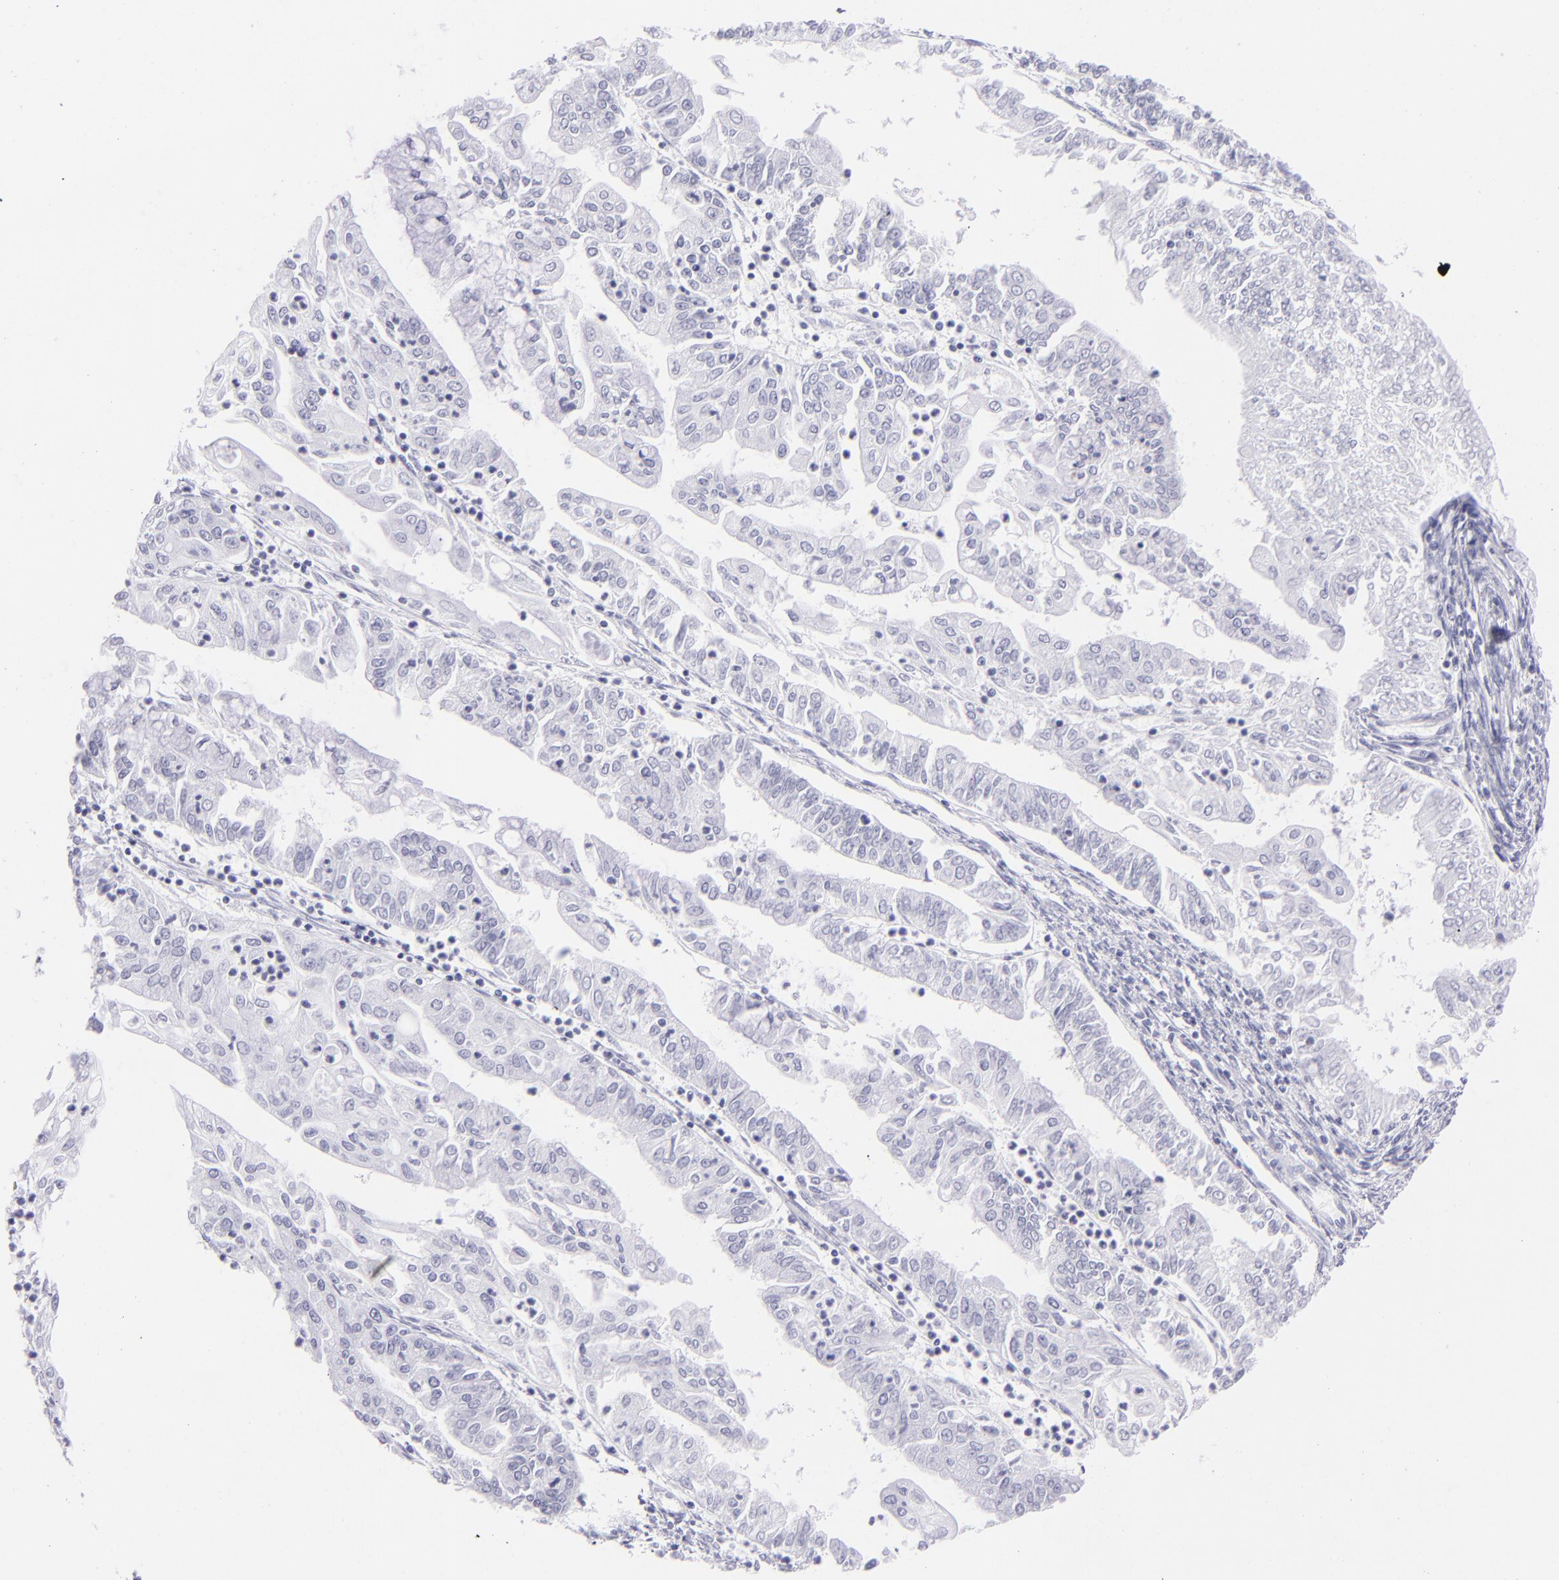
{"staining": {"intensity": "negative", "quantity": "none", "location": "none"}, "tissue": "endometrial cancer", "cell_type": "Tumor cells", "image_type": "cancer", "snomed": [{"axis": "morphology", "description": "Adenocarcinoma, NOS"}, {"axis": "topography", "description": "Endometrium"}], "caption": "Tumor cells are negative for protein expression in human endometrial adenocarcinoma.", "gene": "PRPH", "patient": {"sex": "female", "age": 75}}